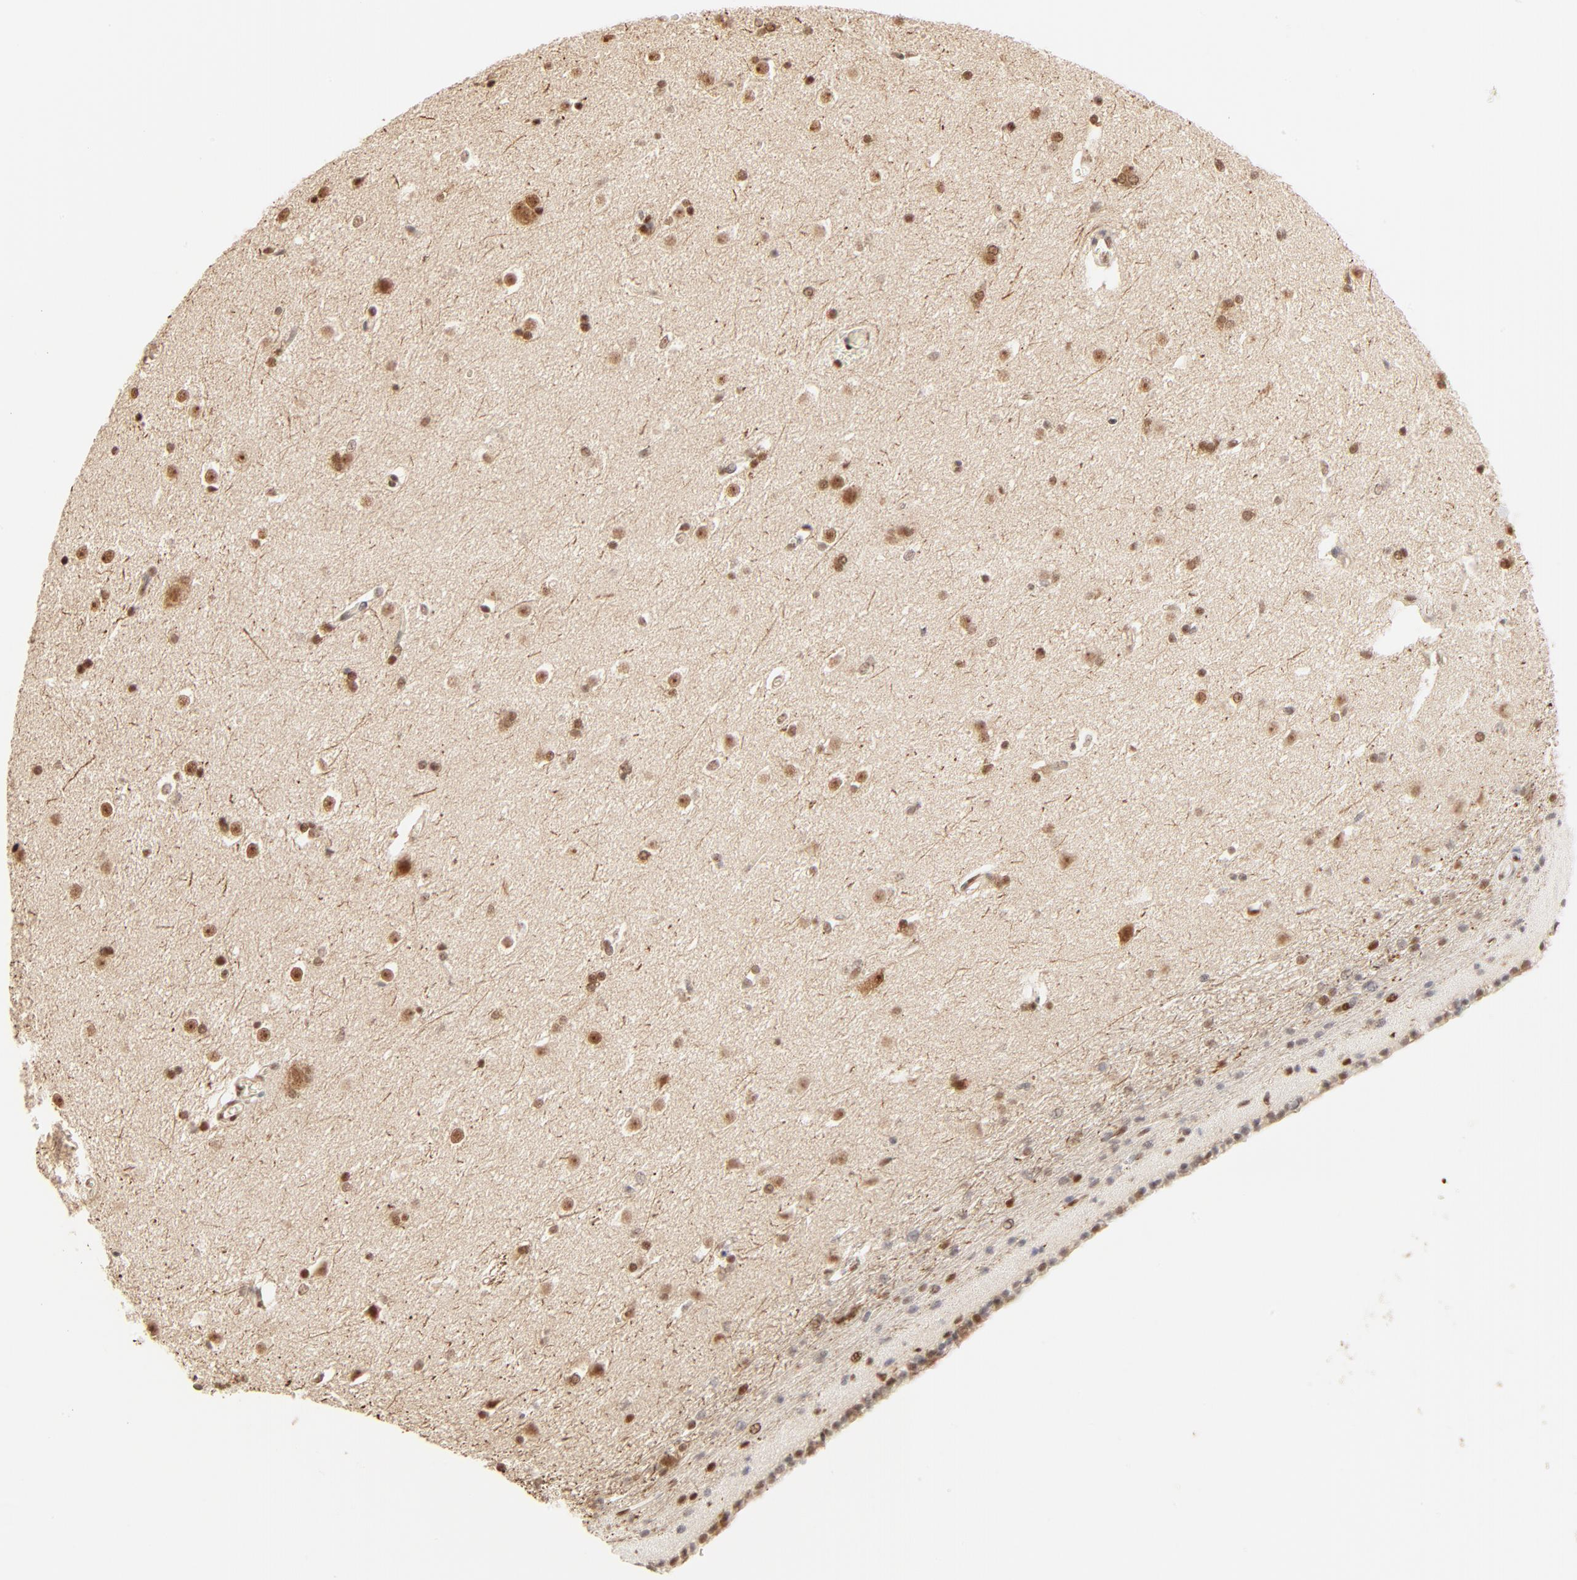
{"staining": {"intensity": "moderate", "quantity": "25%-75%", "location": "nuclear"}, "tissue": "caudate", "cell_type": "Glial cells", "image_type": "normal", "snomed": [{"axis": "morphology", "description": "Normal tissue, NOS"}, {"axis": "topography", "description": "Lateral ventricle wall"}], "caption": "Immunohistochemistry (DAB (3,3'-diaminobenzidine)) staining of unremarkable human caudate shows moderate nuclear protein expression in about 25%-75% of glial cells.", "gene": "FAM50A", "patient": {"sex": "female", "age": 19}}